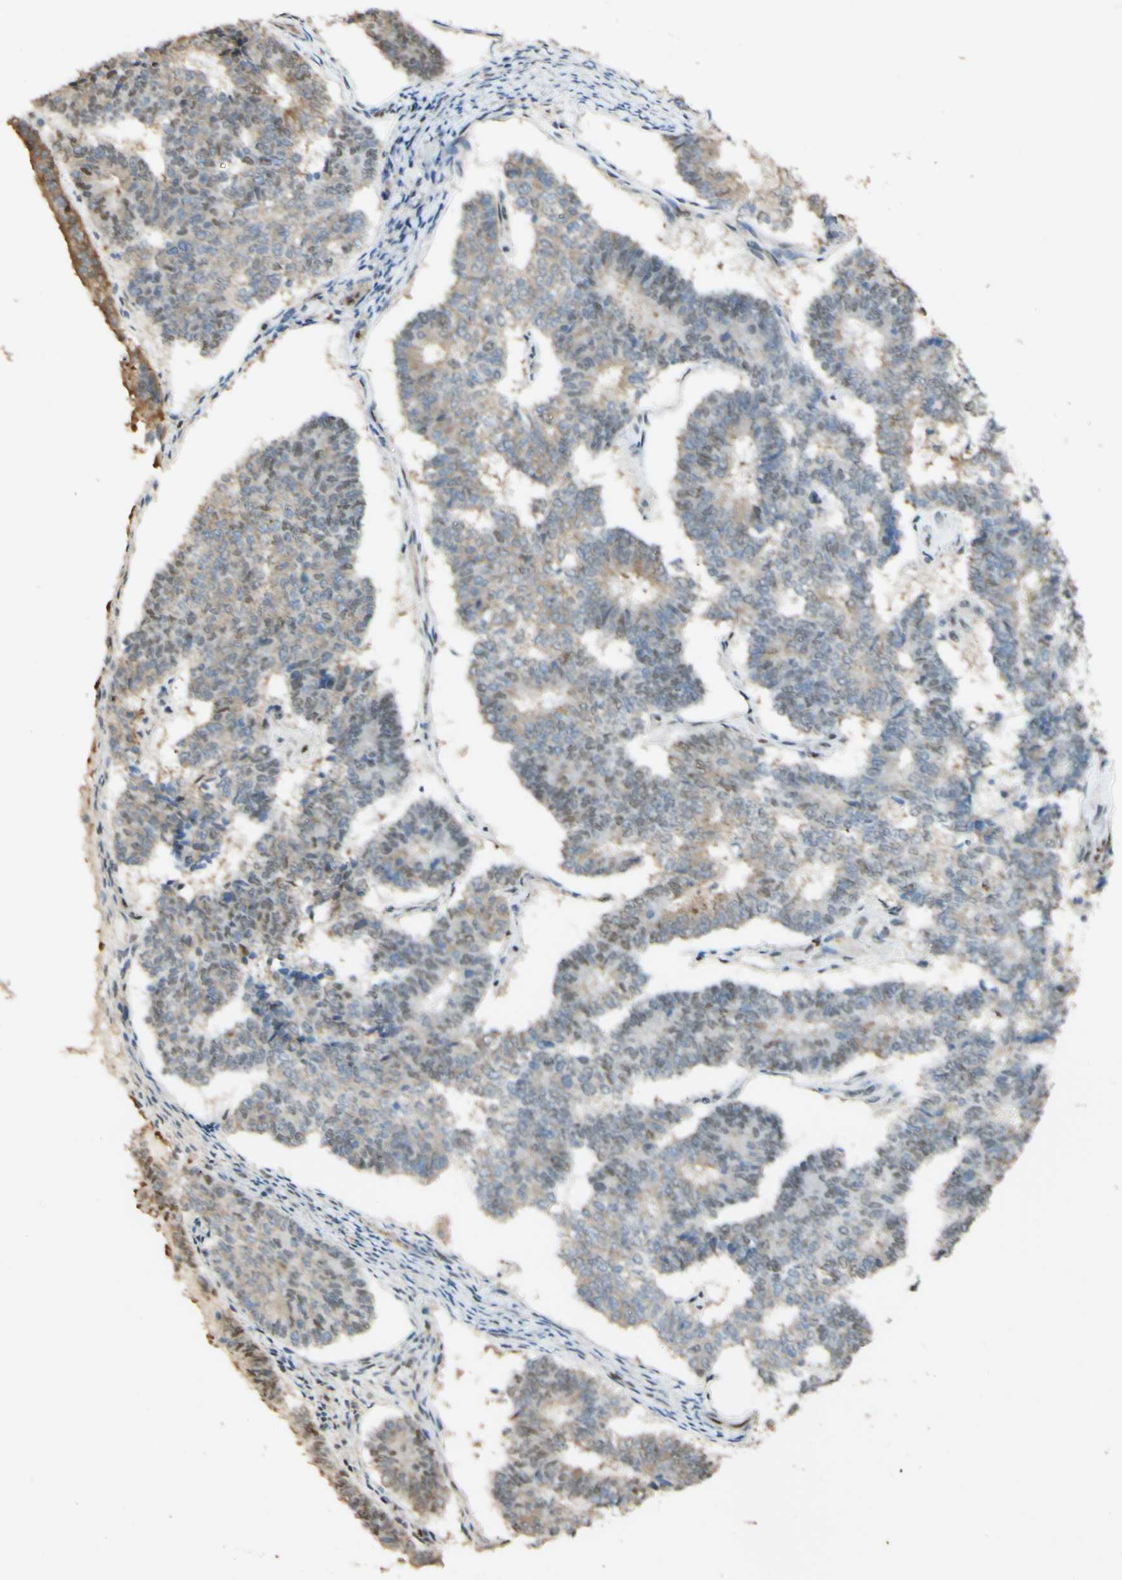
{"staining": {"intensity": "weak", "quantity": ">75%", "location": "cytoplasmic/membranous"}, "tissue": "endometrial cancer", "cell_type": "Tumor cells", "image_type": "cancer", "snomed": [{"axis": "morphology", "description": "Adenocarcinoma, NOS"}, {"axis": "topography", "description": "Endometrium"}], "caption": "Protein staining by IHC shows weak cytoplasmic/membranous positivity in about >75% of tumor cells in adenocarcinoma (endometrial). The staining was performed using DAB (3,3'-diaminobenzidine), with brown indicating positive protein expression. Nuclei are stained blue with hematoxylin.", "gene": "MAP3K4", "patient": {"sex": "female", "age": 70}}